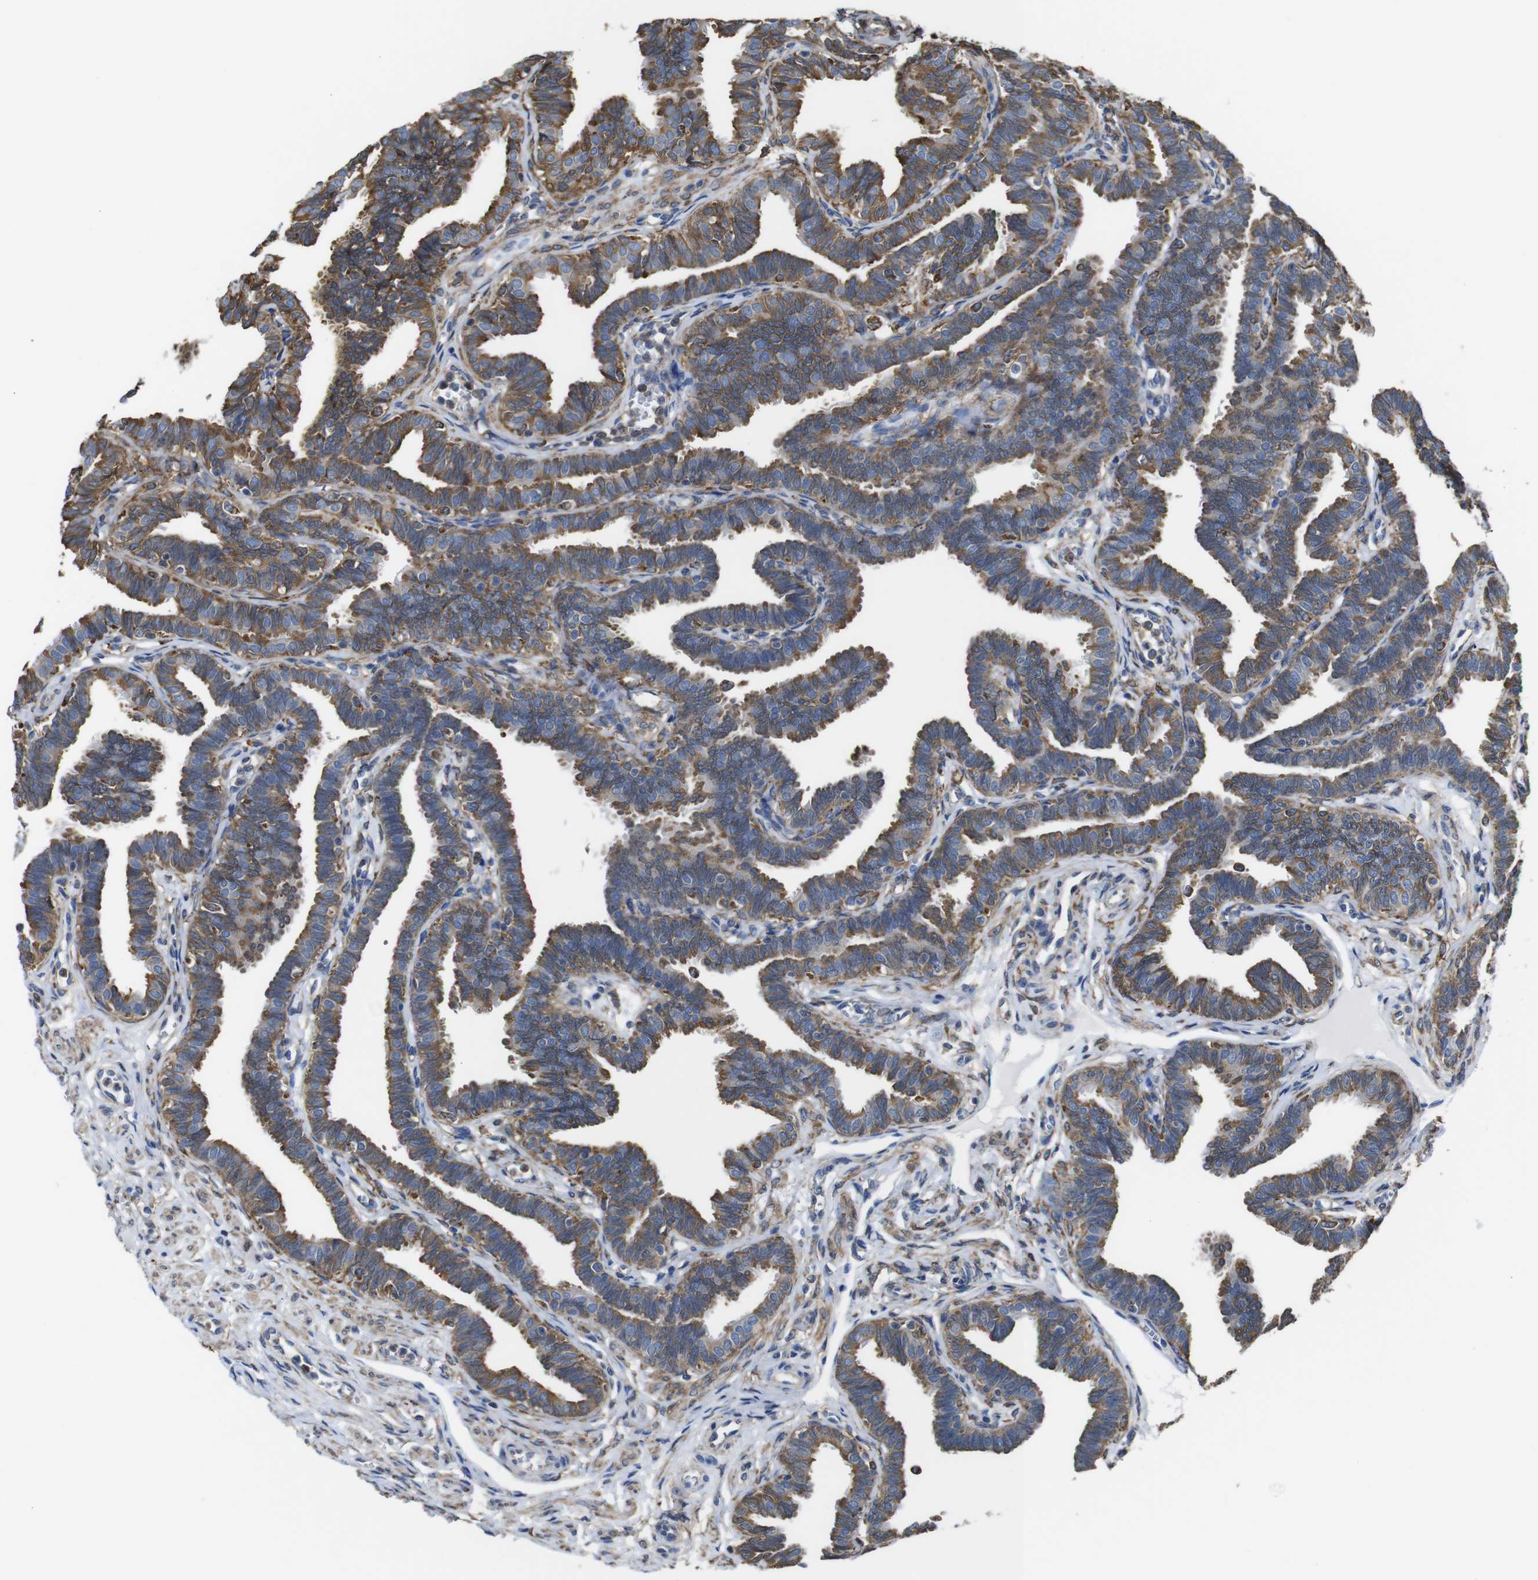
{"staining": {"intensity": "moderate", "quantity": ">75%", "location": "cytoplasmic/membranous"}, "tissue": "fallopian tube", "cell_type": "Glandular cells", "image_type": "normal", "snomed": [{"axis": "morphology", "description": "Normal tissue, NOS"}, {"axis": "topography", "description": "Fallopian tube"}, {"axis": "topography", "description": "Ovary"}], "caption": "This is an image of immunohistochemistry (IHC) staining of normal fallopian tube, which shows moderate staining in the cytoplasmic/membranous of glandular cells.", "gene": "PPIB", "patient": {"sex": "female", "age": 23}}